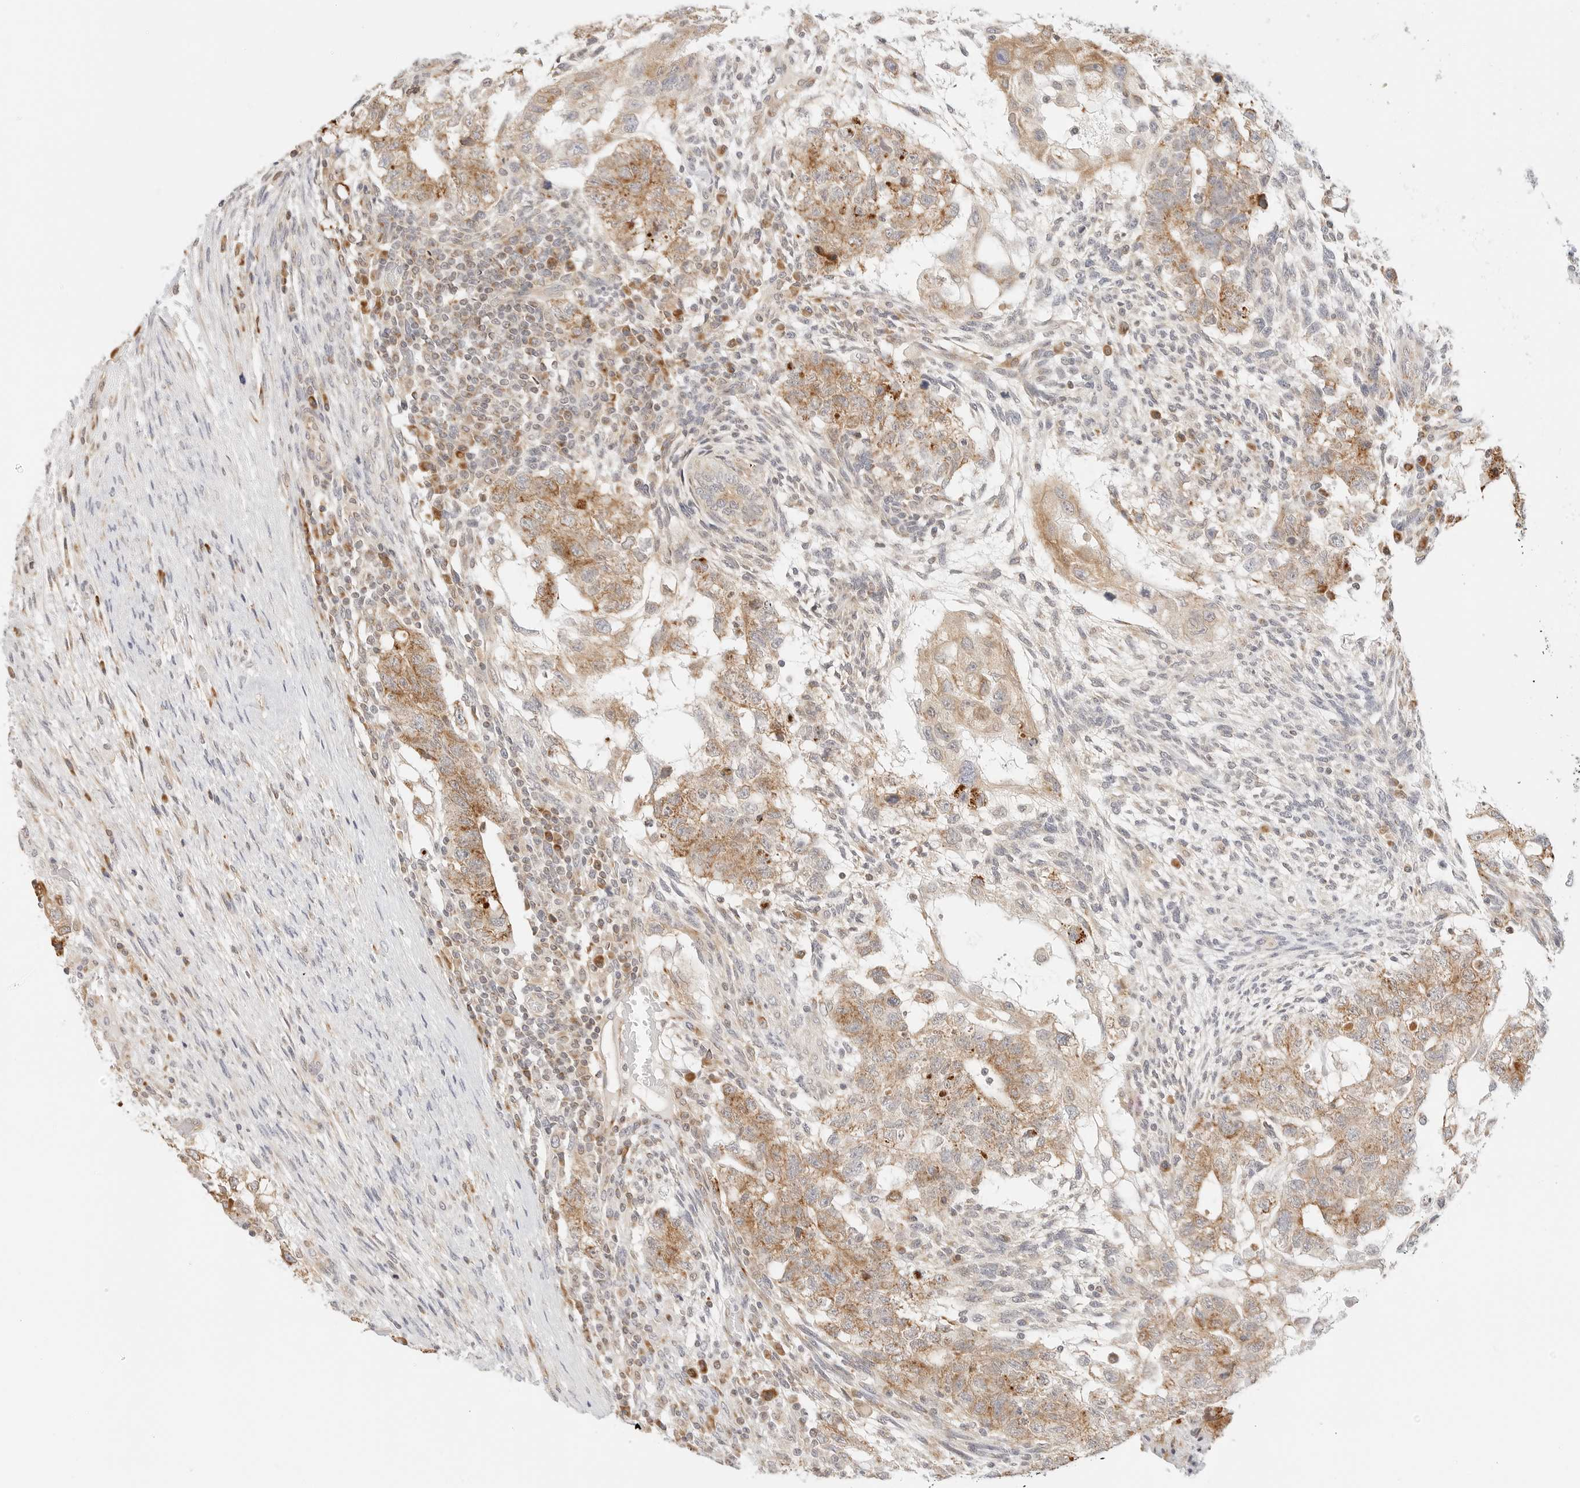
{"staining": {"intensity": "moderate", "quantity": ">75%", "location": "cytoplasmic/membranous"}, "tissue": "testis cancer", "cell_type": "Tumor cells", "image_type": "cancer", "snomed": [{"axis": "morphology", "description": "Normal tissue, NOS"}, {"axis": "morphology", "description": "Carcinoma, Embryonal, NOS"}, {"axis": "topography", "description": "Testis"}], "caption": "Moderate cytoplasmic/membranous positivity is seen in about >75% of tumor cells in testis cancer. The staining is performed using DAB brown chromogen to label protein expression. The nuclei are counter-stained blue using hematoxylin.", "gene": "ERO1B", "patient": {"sex": "male", "age": 36}}